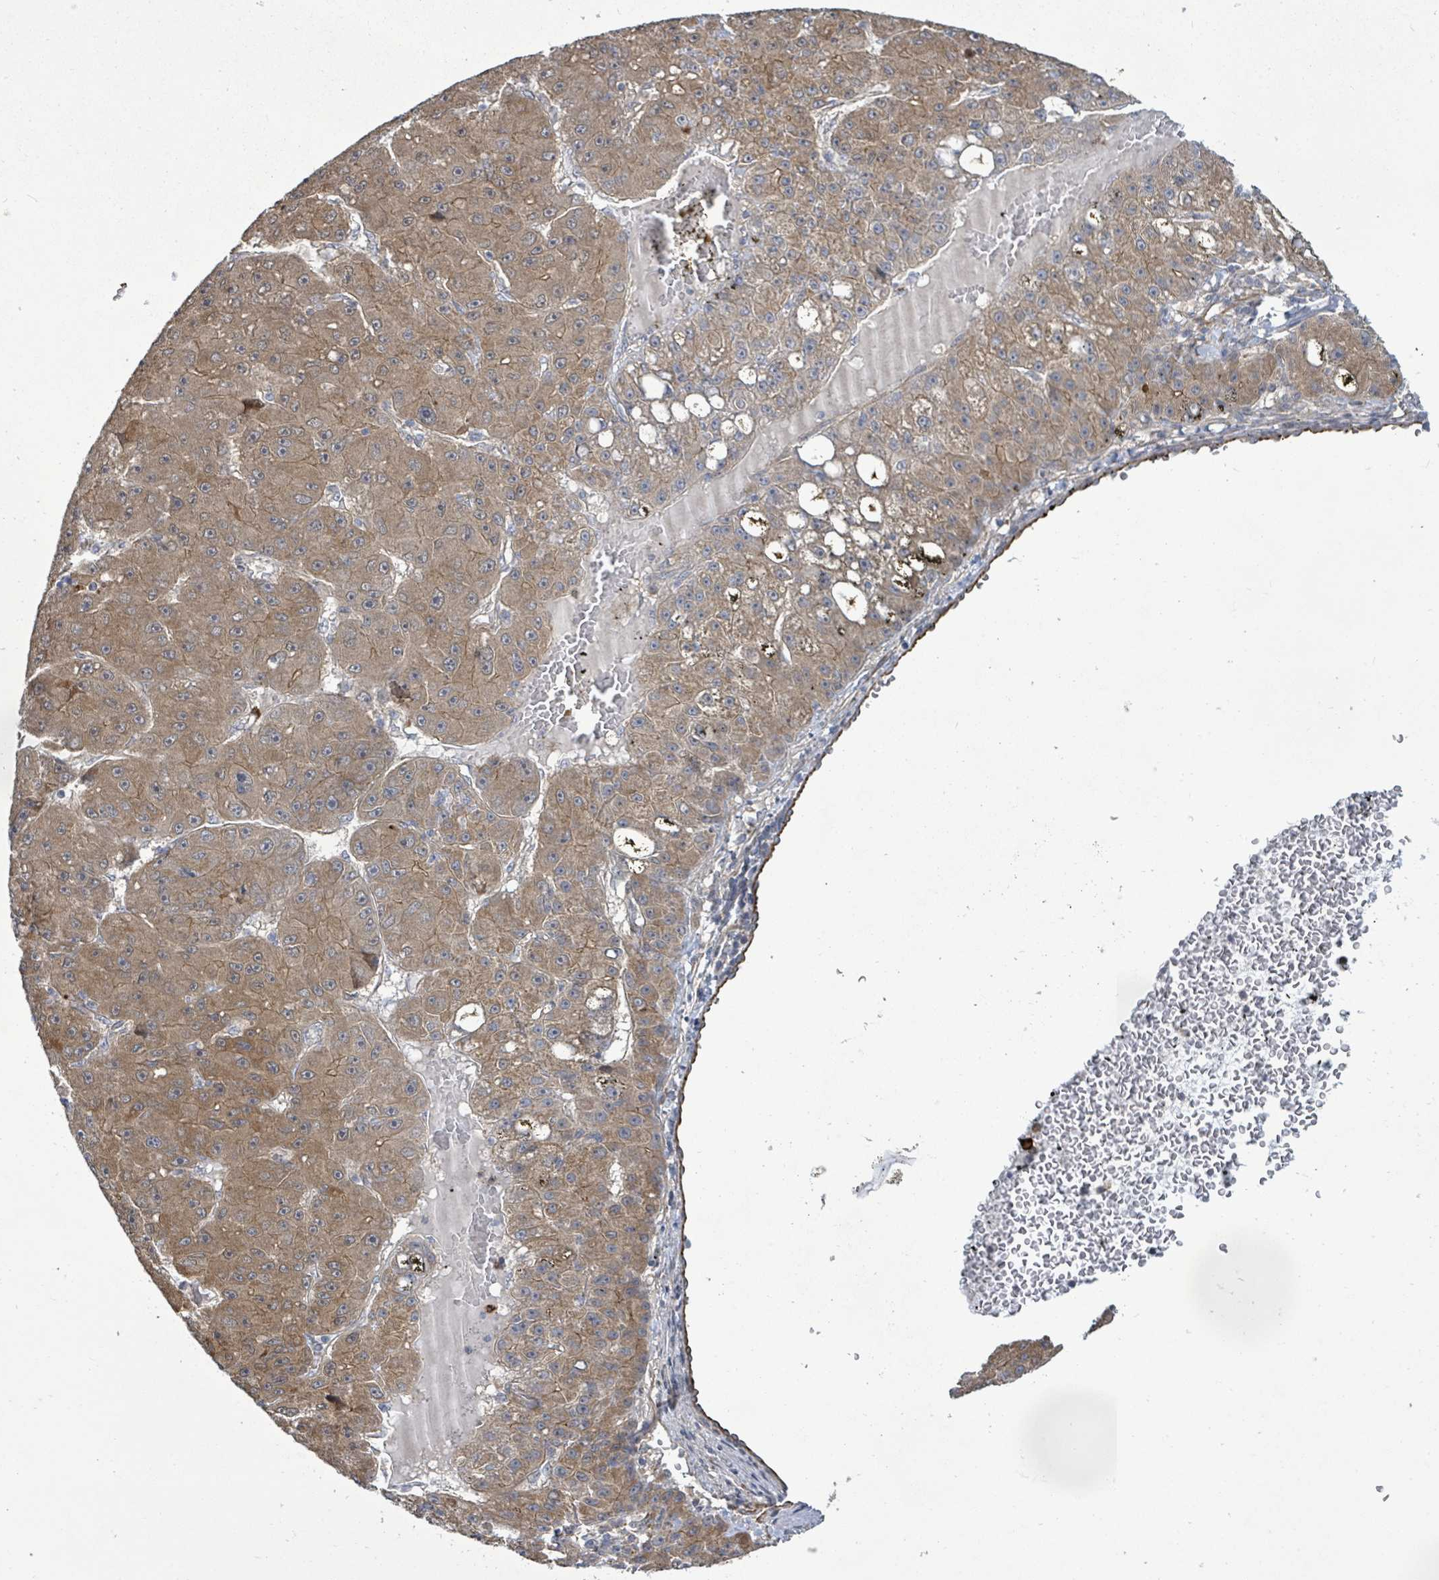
{"staining": {"intensity": "moderate", "quantity": "25%-75%", "location": "cytoplasmic/membranous"}, "tissue": "liver cancer", "cell_type": "Tumor cells", "image_type": "cancer", "snomed": [{"axis": "morphology", "description": "Carcinoma, Hepatocellular, NOS"}, {"axis": "topography", "description": "Liver"}], "caption": "Brown immunohistochemical staining in liver hepatocellular carcinoma shows moderate cytoplasmic/membranous positivity in approximately 25%-75% of tumor cells.", "gene": "KBTBD11", "patient": {"sex": "male", "age": 67}}